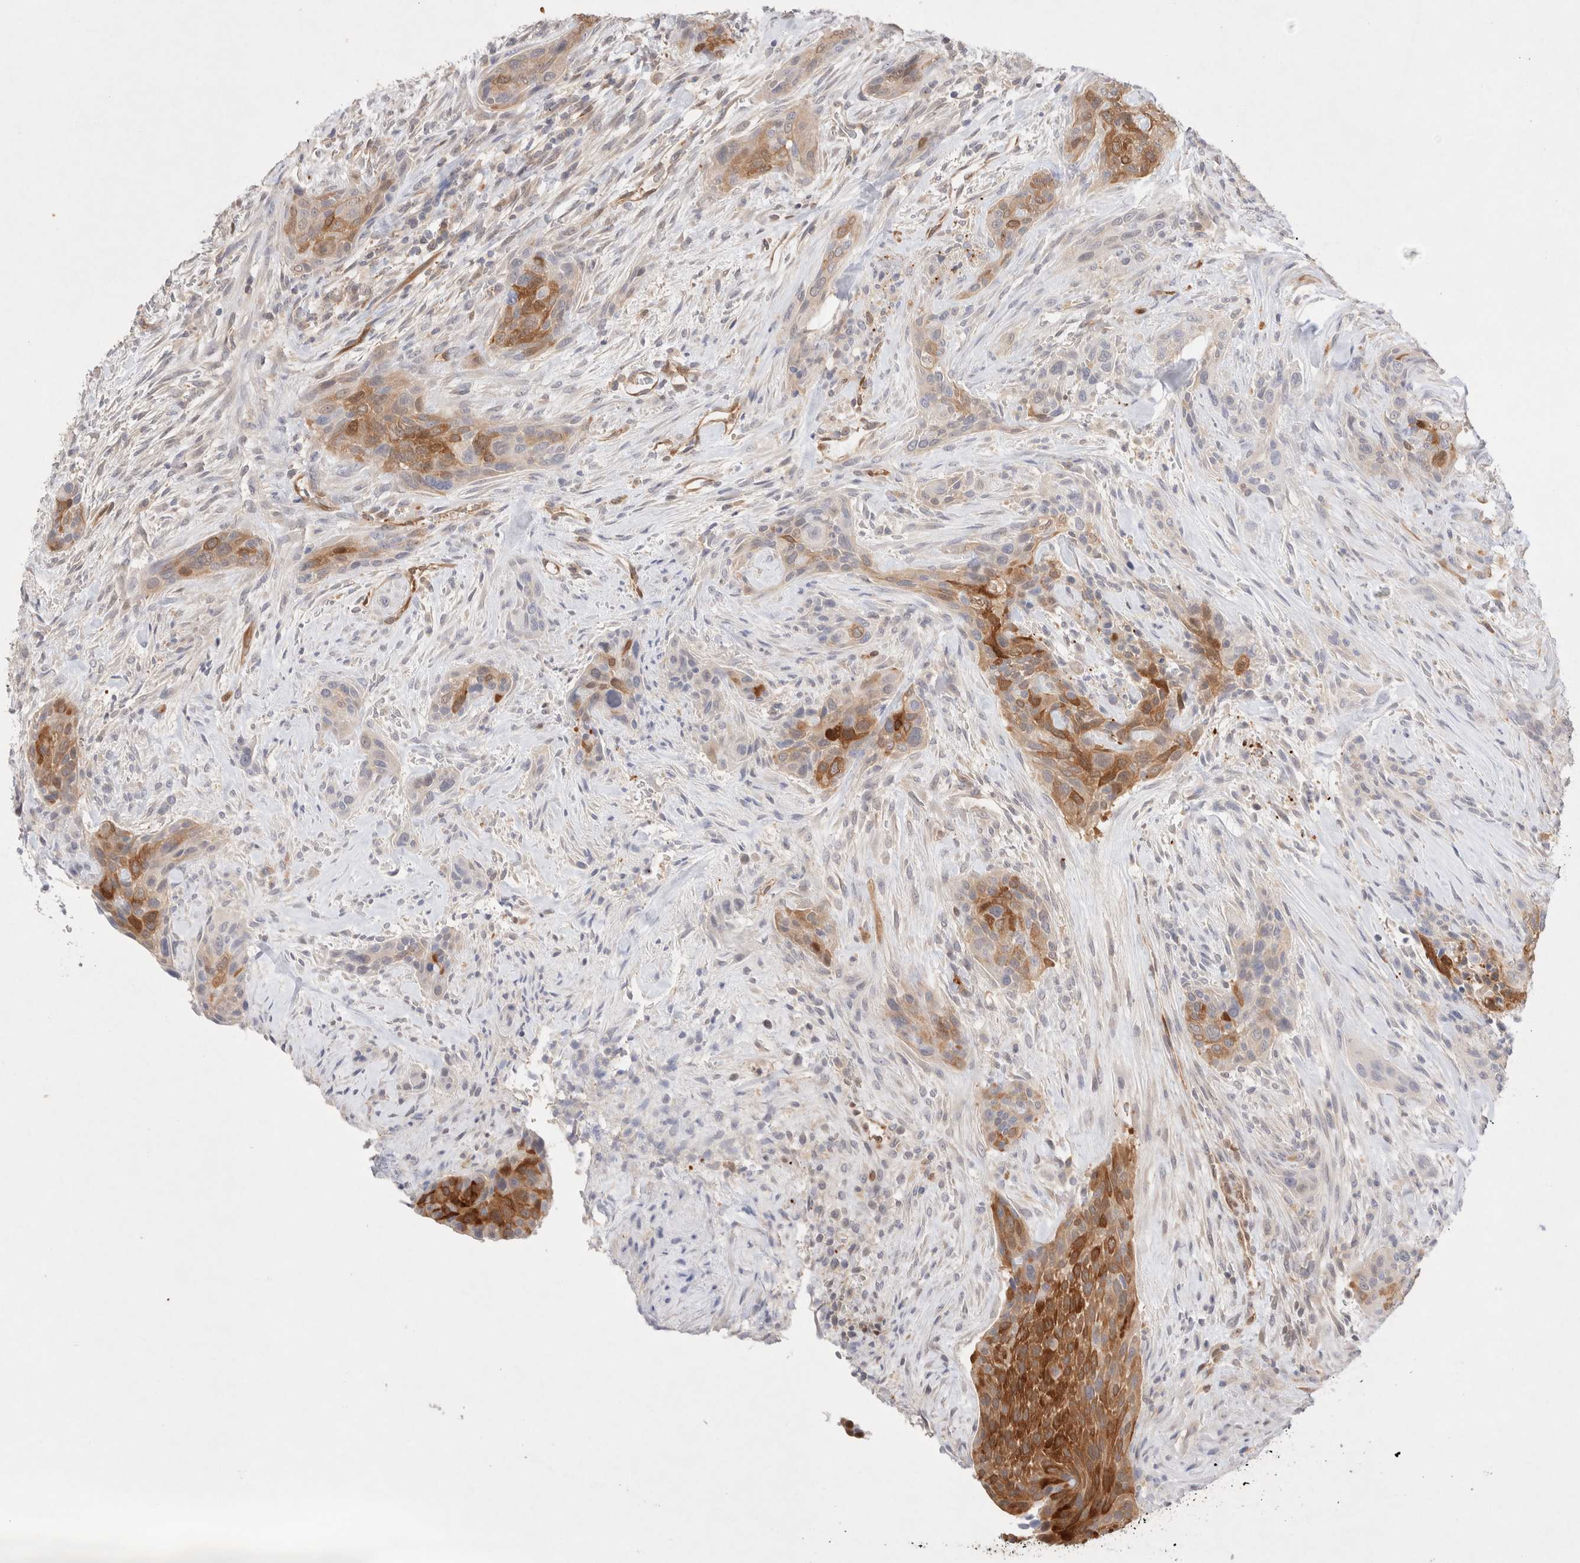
{"staining": {"intensity": "strong", "quantity": "25%-75%", "location": "cytoplasmic/membranous"}, "tissue": "urothelial cancer", "cell_type": "Tumor cells", "image_type": "cancer", "snomed": [{"axis": "morphology", "description": "Urothelial carcinoma, High grade"}, {"axis": "topography", "description": "Urinary bladder"}], "caption": "Urothelial carcinoma (high-grade) stained for a protein displays strong cytoplasmic/membranous positivity in tumor cells.", "gene": "STARD10", "patient": {"sex": "male", "age": 35}}